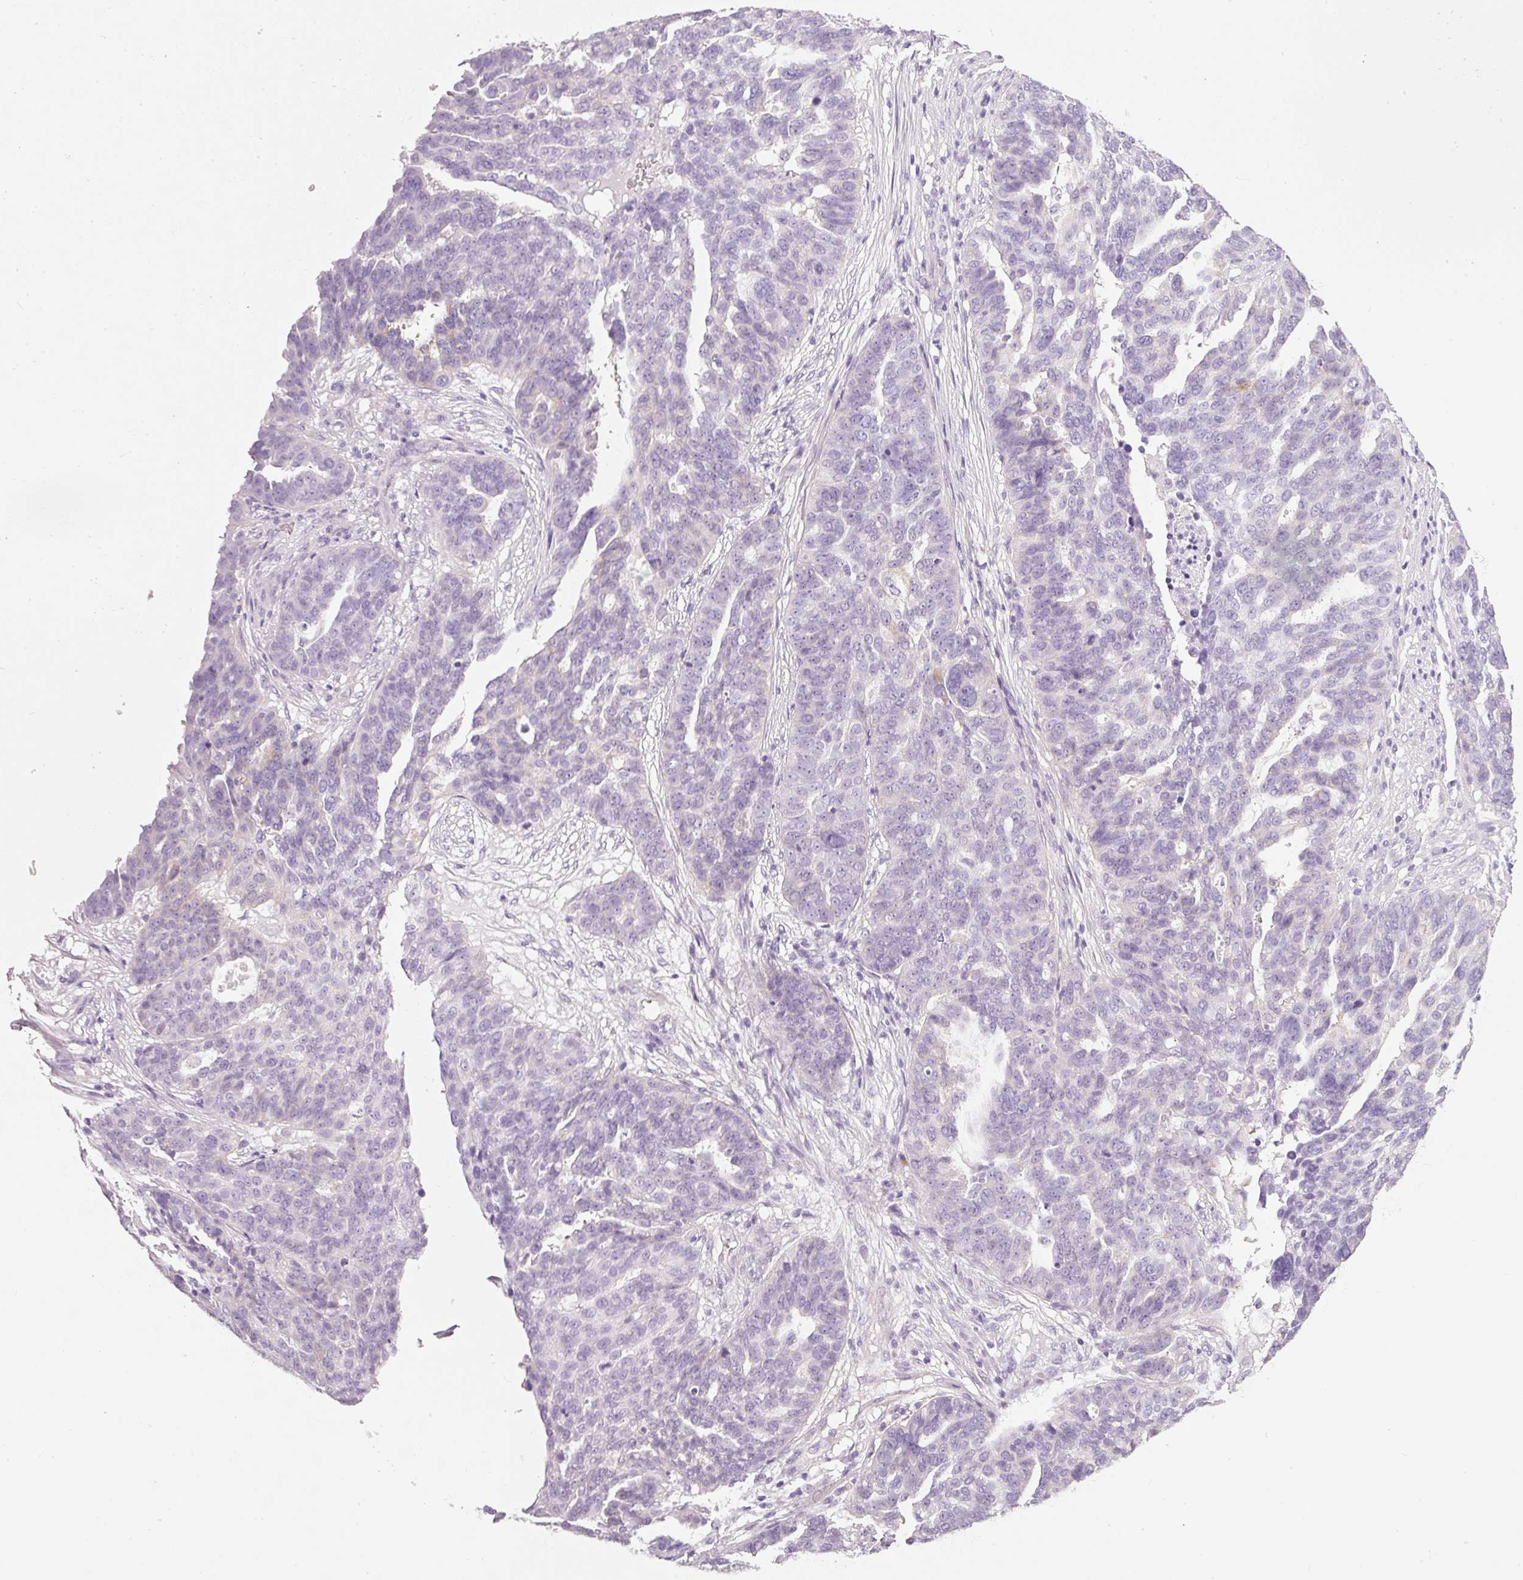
{"staining": {"intensity": "negative", "quantity": "none", "location": "none"}, "tissue": "ovarian cancer", "cell_type": "Tumor cells", "image_type": "cancer", "snomed": [{"axis": "morphology", "description": "Cystadenocarcinoma, serous, NOS"}, {"axis": "topography", "description": "Ovary"}], "caption": "The immunohistochemistry histopathology image has no significant staining in tumor cells of ovarian serous cystadenocarcinoma tissue.", "gene": "PDXDC1", "patient": {"sex": "female", "age": 59}}